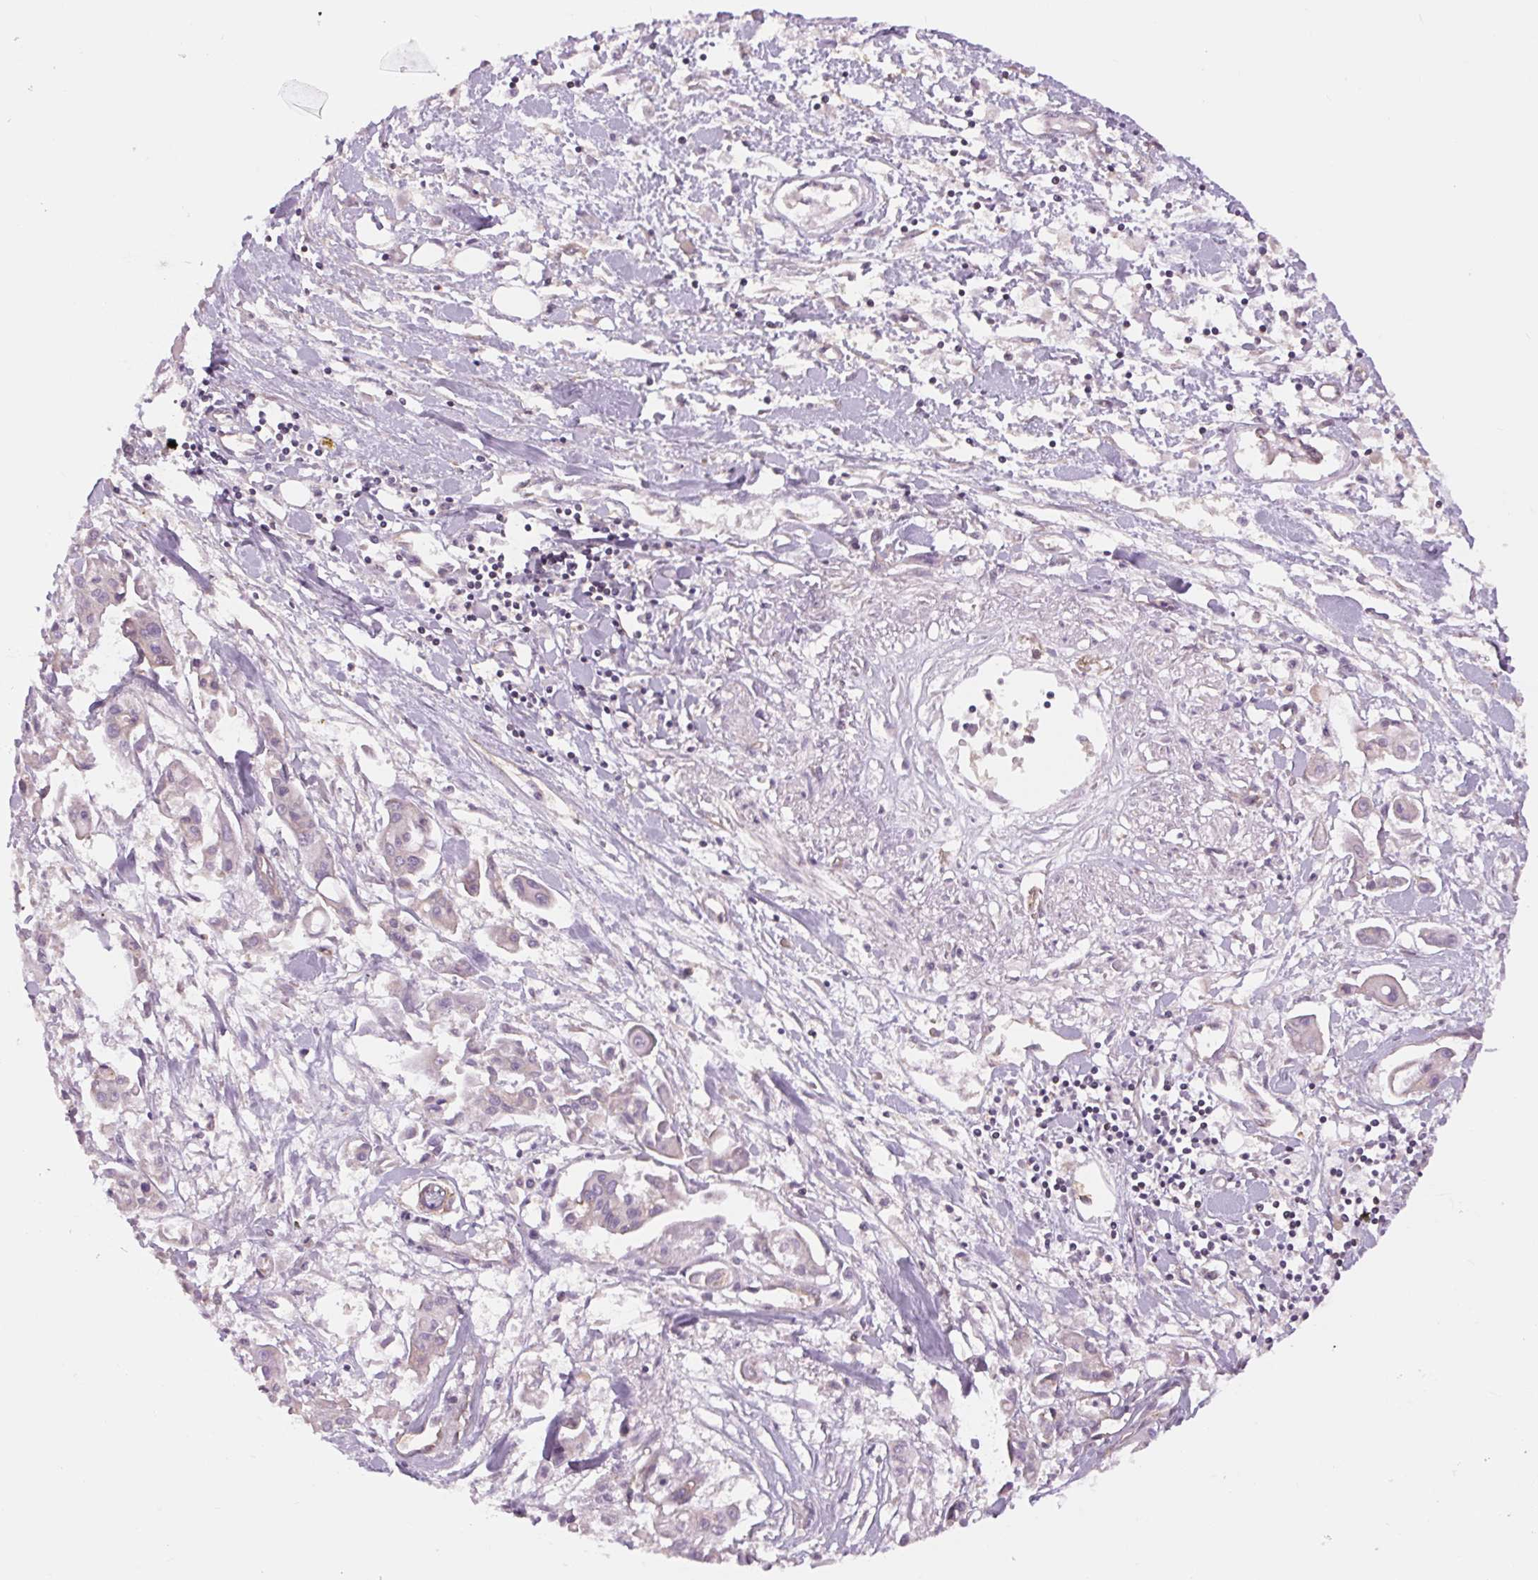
{"staining": {"intensity": "negative", "quantity": "none", "location": "none"}, "tissue": "pancreatic cancer", "cell_type": "Tumor cells", "image_type": "cancer", "snomed": [{"axis": "morphology", "description": "Adenocarcinoma, NOS"}, {"axis": "topography", "description": "Pancreas"}], "caption": "The micrograph shows no staining of tumor cells in adenocarcinoma (pancreatic). (DAB immunohistochemistry (IHC) visualized using brightfield microscopy, high magnification).", "gene": "SH3RF2", "patient": {"sex": "male", "age": 61}}